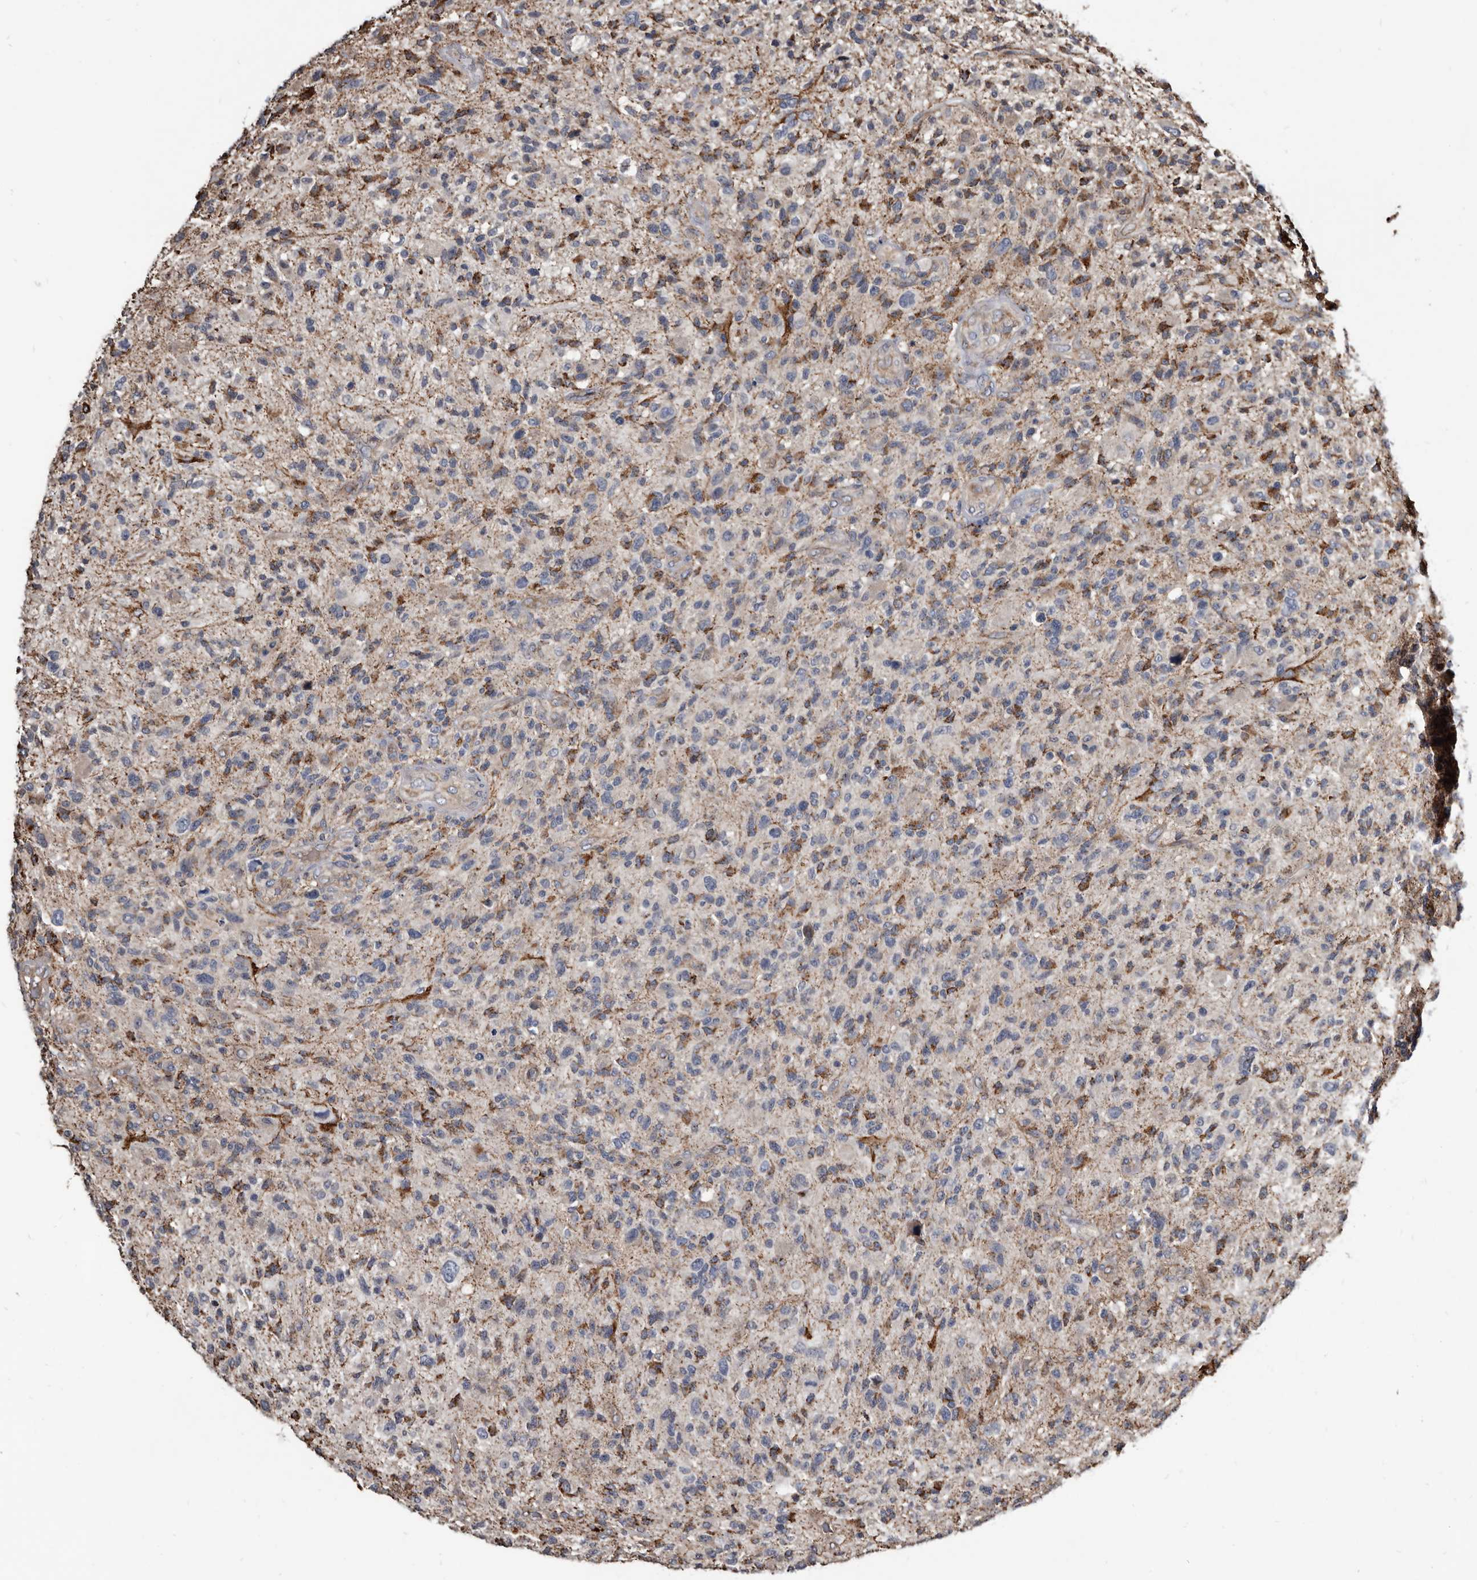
{"staining": {"intensity": "moderate", "quantity": "25%-75%", "location": "cytoplasmic/membranous"}, "tissue": "glioma", "cell_type": "Tumor cells", "image_type": "cancer", "snomed": [{"axis": "morphology", "description": "Glioma, malignant, High grade"}, {"axis": "topography", "description": "Brain"}], "caption": "Malignant high-grade glioma was stained to show a protein in brown. There is medium levels of moderate cytoplasmic/membranous expression in about 25%-75% of tumor cells. Immunohistochemistry stains the protein of interest in brown and the nuclei are stained blue.", "gene": "CTSA", "patient": {"sex": "male", "age": 47}}